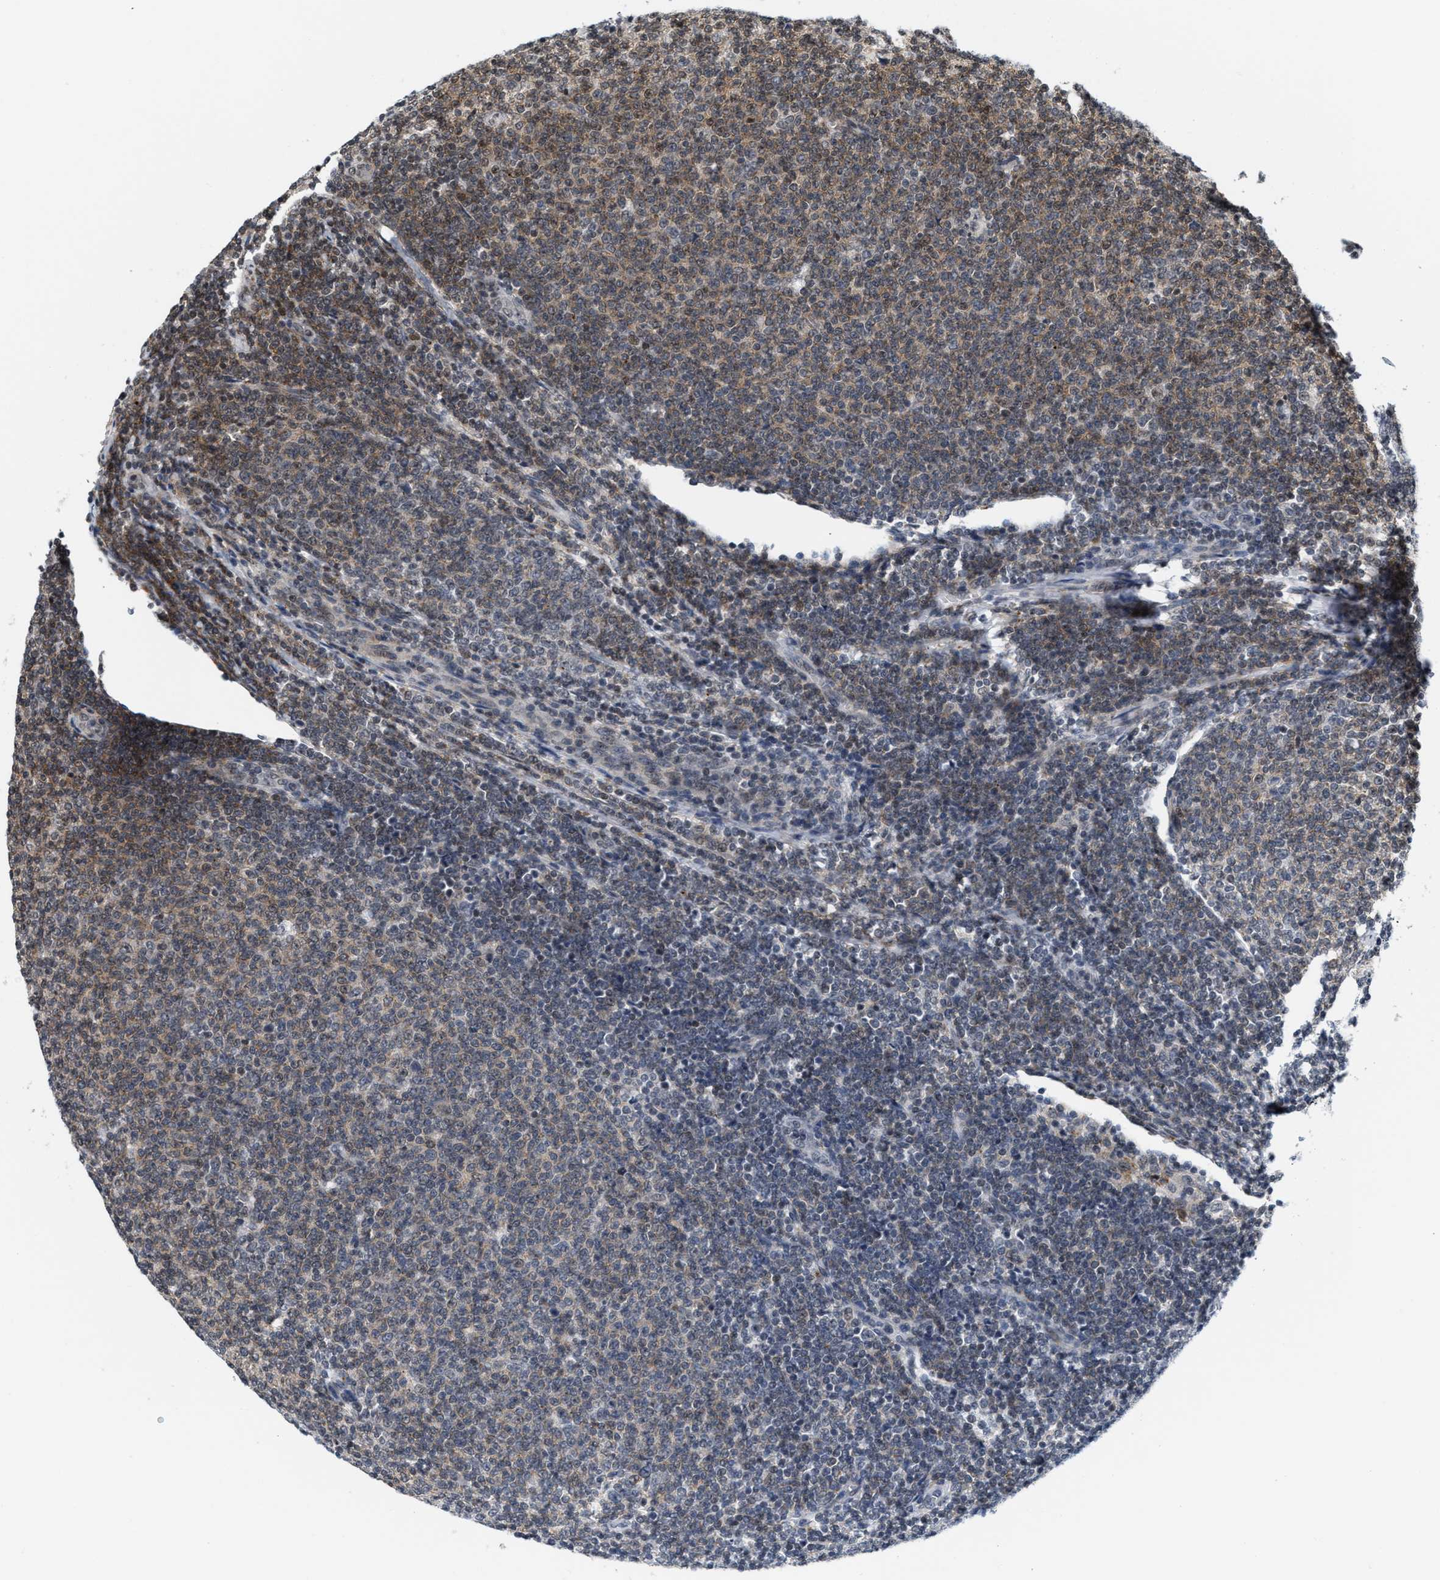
{"staining": {"intensity": "weak", "quantity": "25%-75%", "location": "cytoplasmic/membranous"}, "tissue": "lymphoma", "cell_type": "Tumor cells", "image_type": "cancer", "snomed": [{"axis": "morphology", "description": "Malignant lymphoma, non-Hodgkin's type, Low grade"}, {"axis": "topography", "description": "Lymph node"}], "caption": "Weak cytoplasmic/membranous protein expression is appreciated in approximately 25%-75% of tumor cells in malignant lymphoma, non-Hodgkin's type (low-grade). (Stains: DAB (3,3'-diaminobenzidine) in brown, nuclei in blue, Microscopy: brightfield microscopy at high magnification).", "gene": "ANKRD6", "patient": {"sex": "male", "age": 66}}